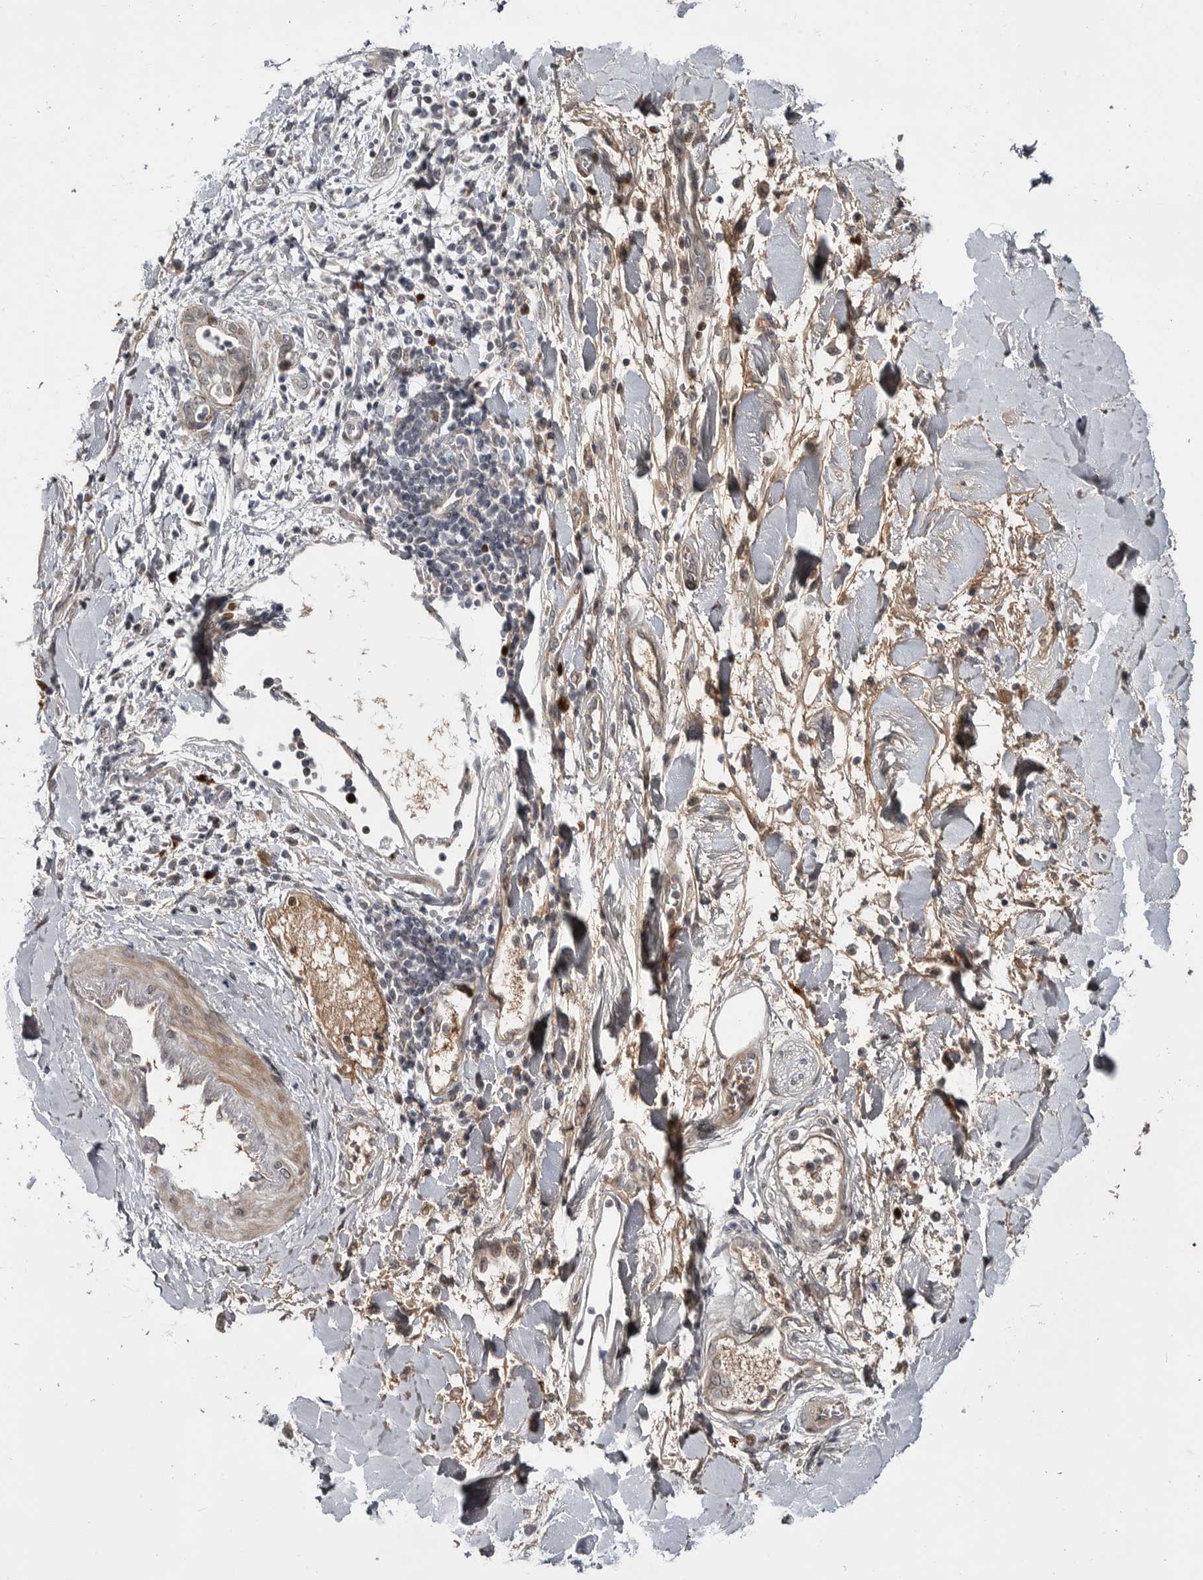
{"staining": {"intensity": "moderate", "quantity": "<25%", "location": "nuclear"}, "tissue": "liver cancer", "cell_type": "Tumor cells", "image_type": "cancer", "snomed": [{"axis": "morphology", "description": "Cholangiocarcinoma"}, {"axis": "topography", "description": "Liver"}], "caption": "The histopathology image exhibits staining of liver cholangiocarcinoma, revealing moderate nuclear protein positivity (brown color) within tumor cells.", "gene": "ZNF277", "patient": {"sex": "female", "age": 54}}